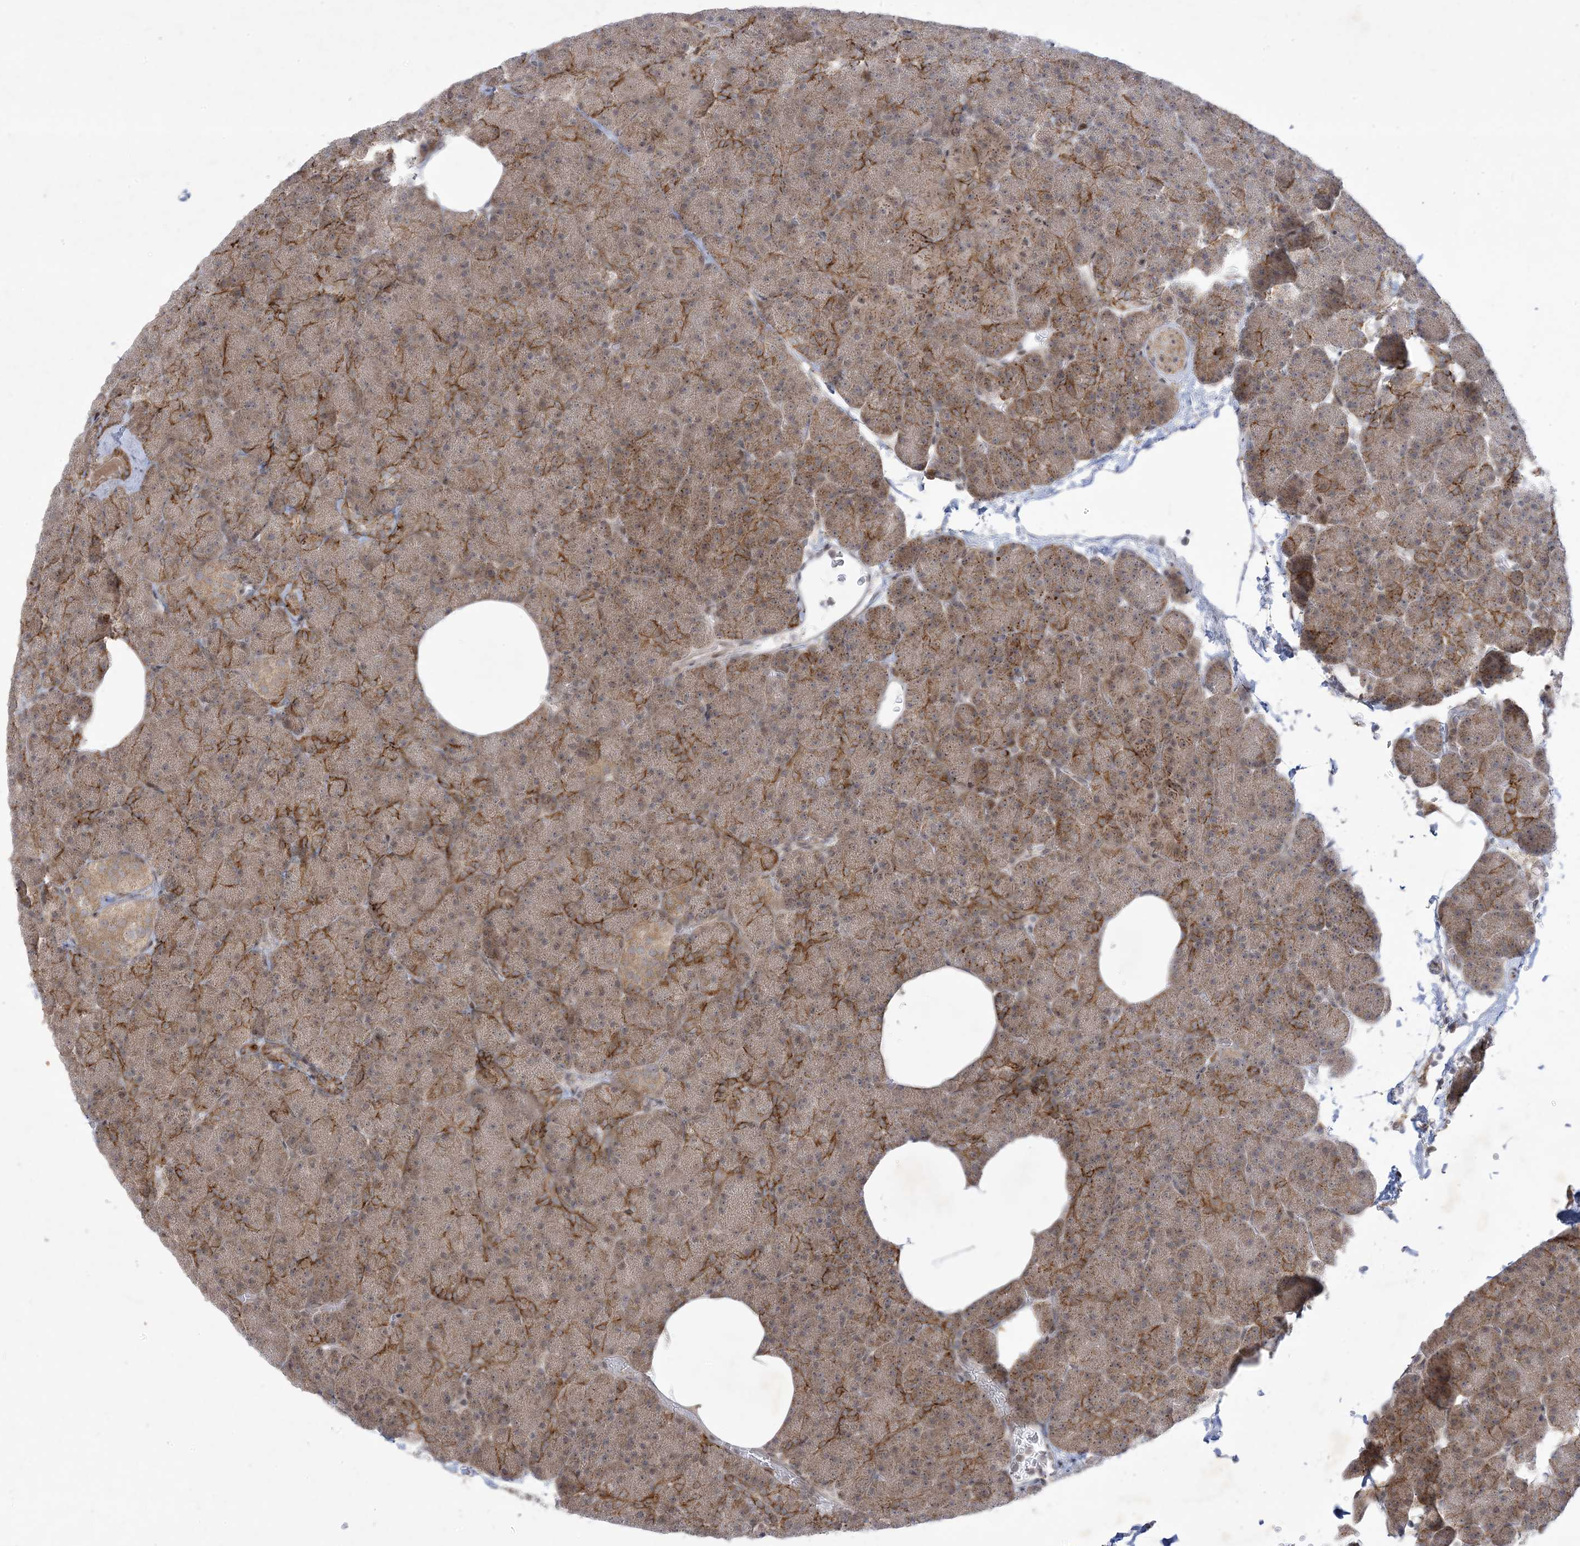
{"staining": {"intensity": "moderate", "quantity": ">75%", "location": "cytoplasmic/membranous"}, "tissue": "pancreas", "cell_type": "Exocrine glandular cells", "image_type": "normal", "snomed": [{"axis": "morphology", "description": "Normal tissue, NOS"}, {"axis": "morphology", "description": "Carcinoid, malignant, NOS"}, {"axis": "topography", "description": "Pancreas"}], "caption": "Immunohistochemical staining of normal pancreas demonstrates medium levels of moderate cytoplasmic/membranous staining in approximately >75% of exocrine glandular cells. (IHC, brightfield microscopy, high magnification).", "gene": "SOGA3", "patient": {"sex": "female", "age": 35}}